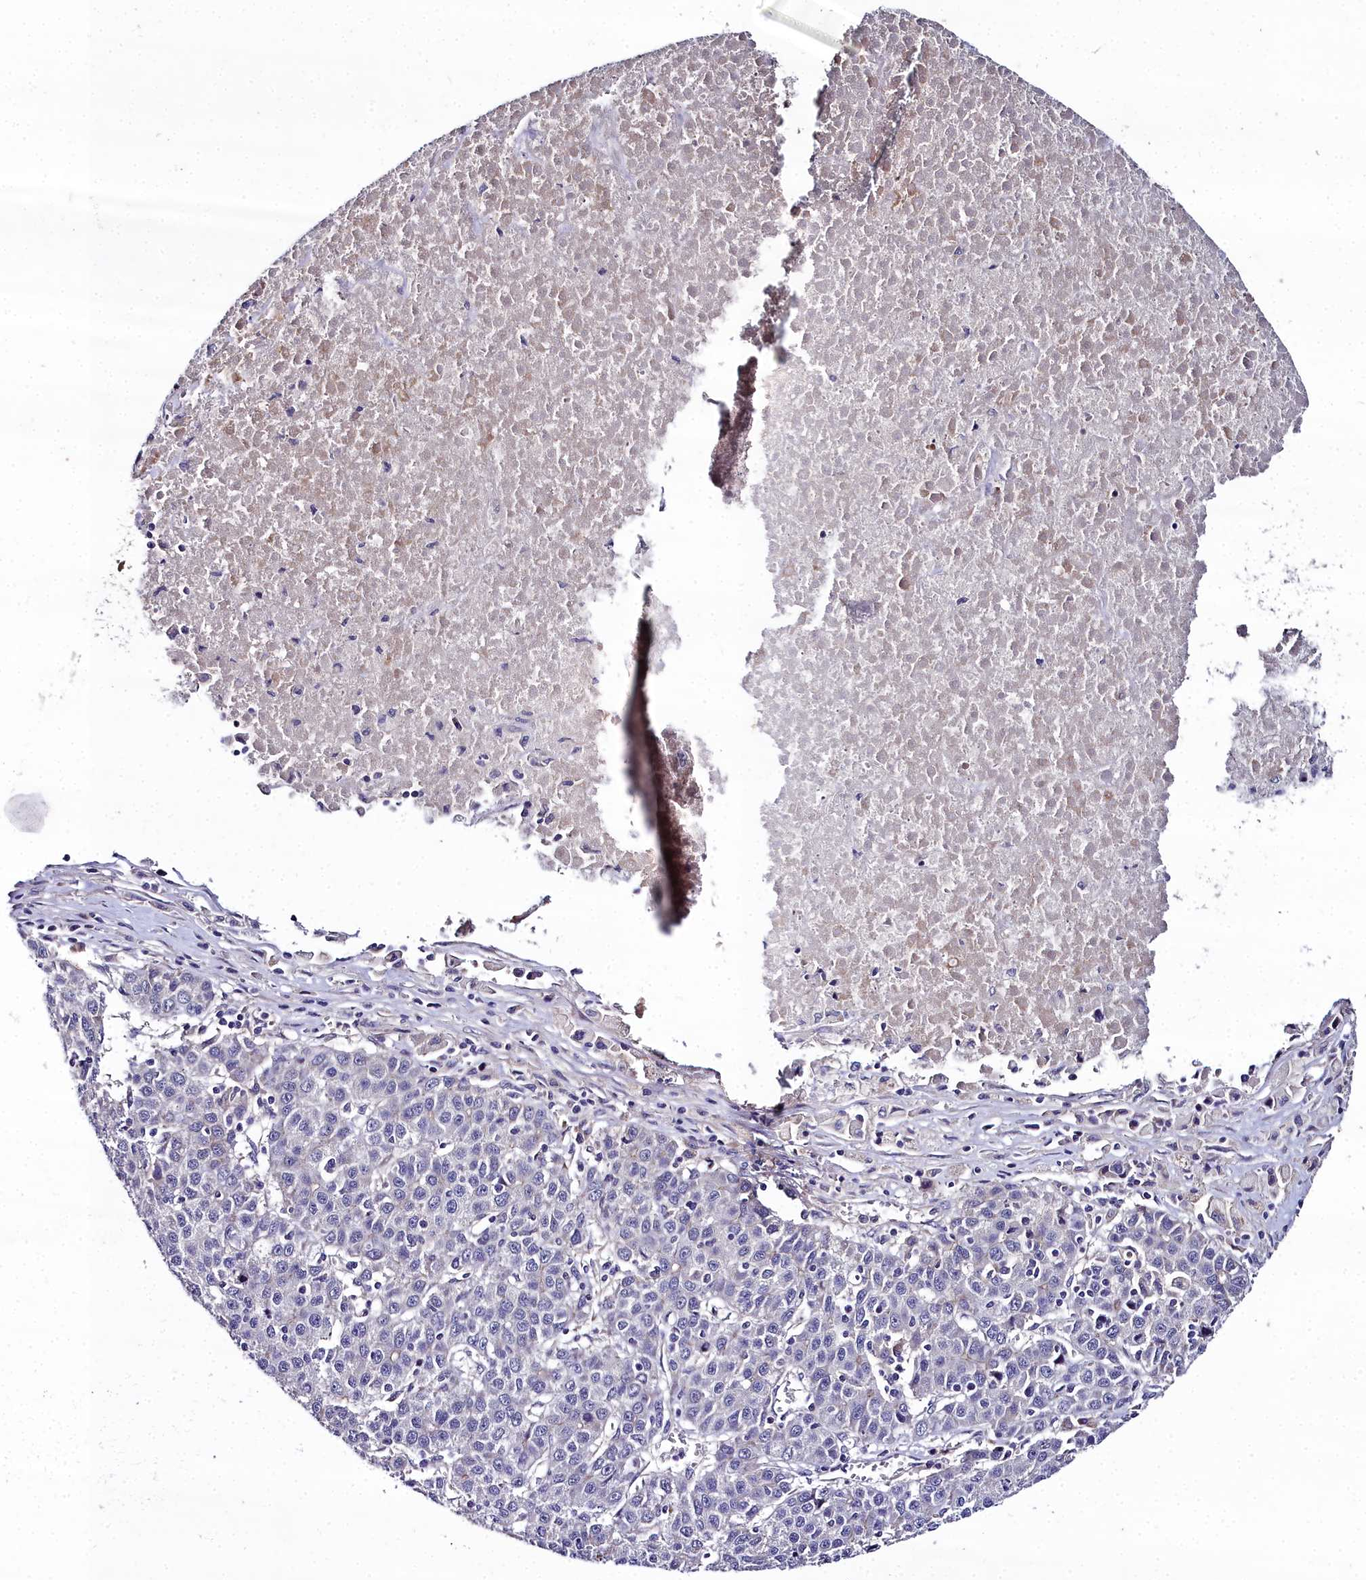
{"staining": {"intensity": "negative", "quantity": "none", "location": "none"}, "tissue": "liver cancer", "cell_type": "Tumor cells", "image_type": "cancer", "snomed": [{"axis": "morphology", "description": "Carcinoma, Hepatocellular, NOS"}, {"axis": "topography", "description": "Liver"}], "caption": "DAB (3,3'-diaminobenzidine) immunohistochemical staining of liver cancer reveals no significant staining in tumor cells. Brightfield microscopy of IHC stained with DAB (brown) and hematoxylin (blue), captured at high magnification.", "gene": "NT5M", "patient": {"sex": "female", "age": 53}}